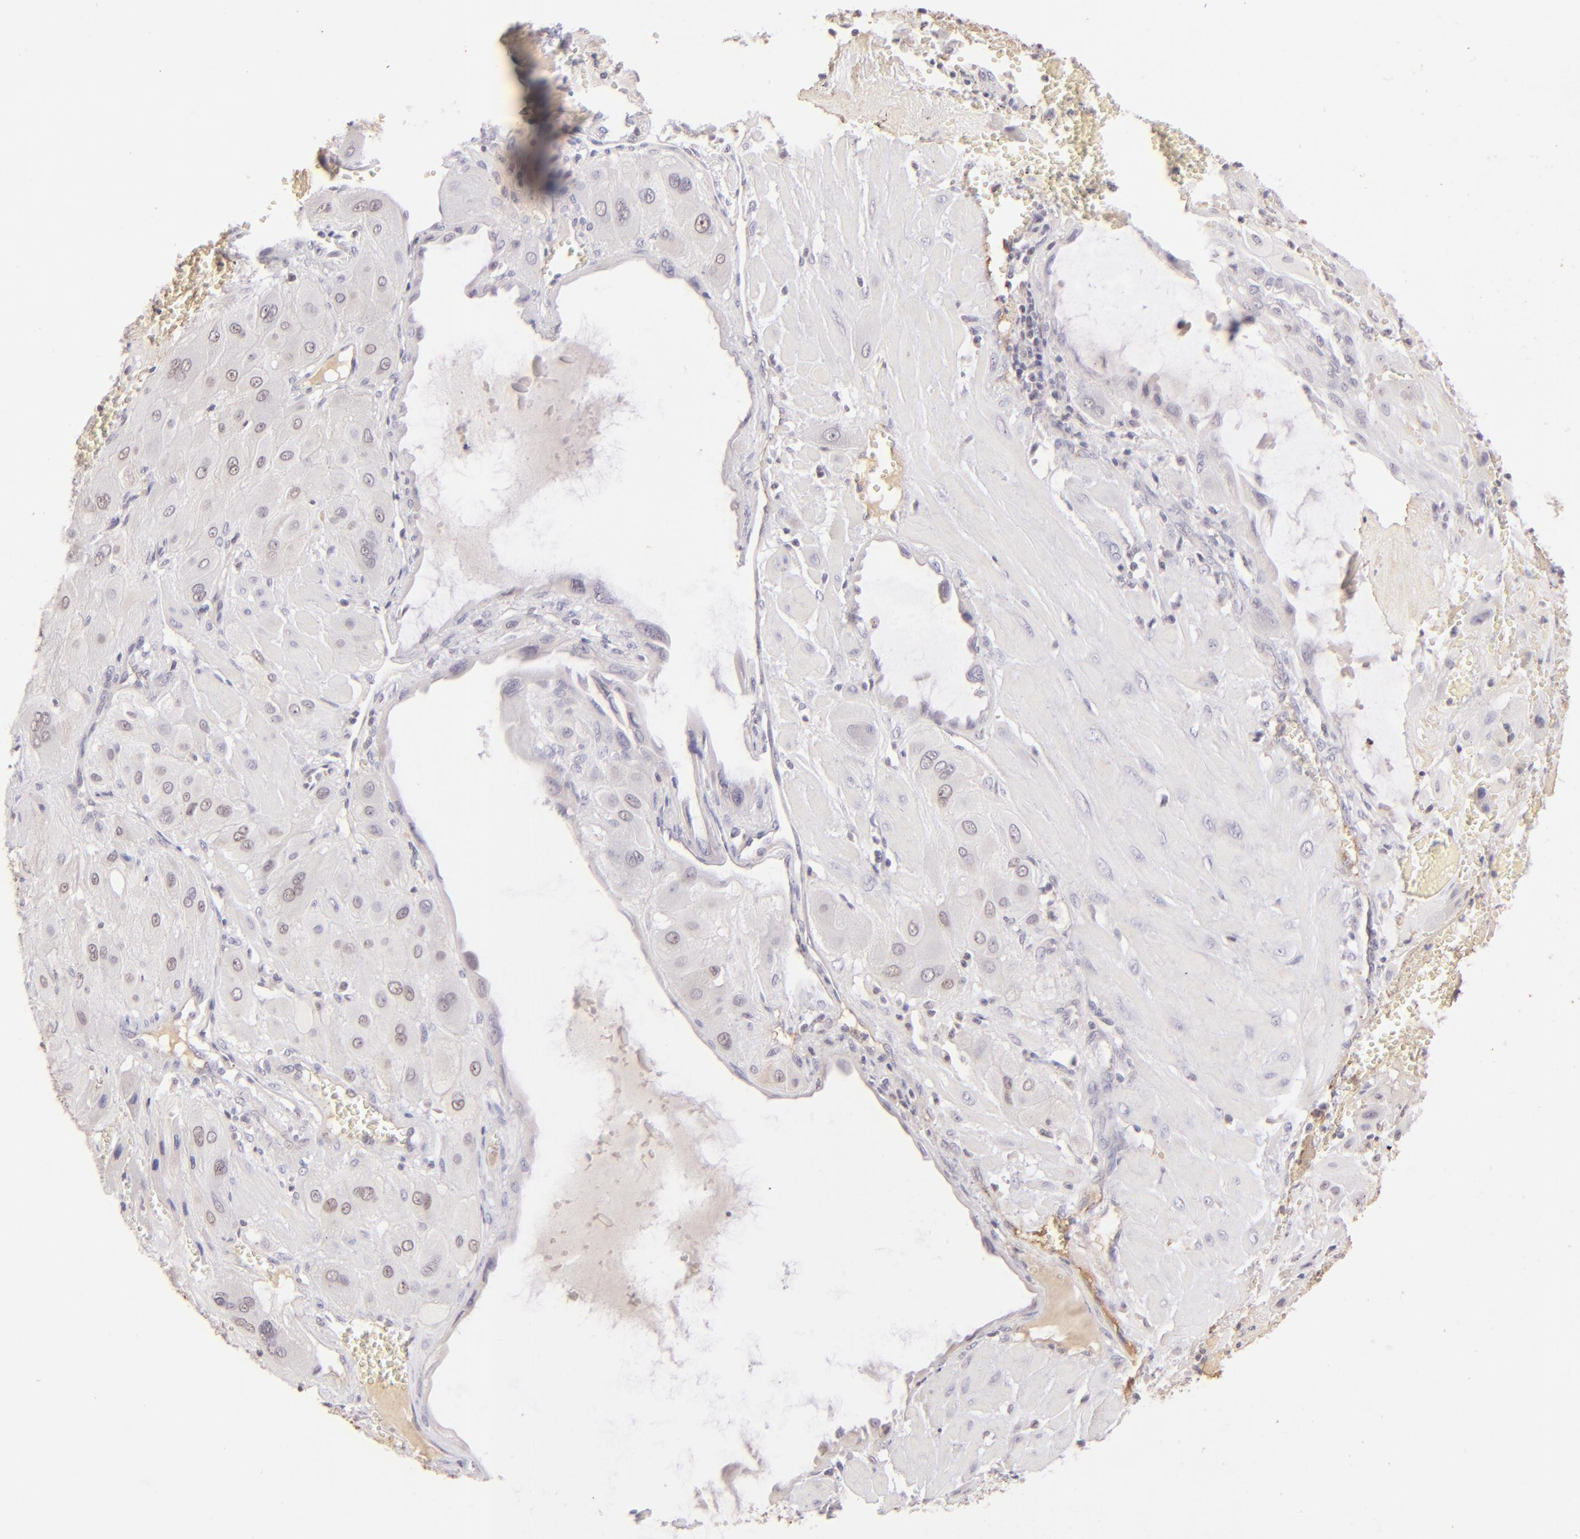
{"staining": {"intensity": "negative", "quantity": "none", "location": "none"}, "tissue": "cervical cancer", "cell_type": "Tumor cells", "image_type": "cancer", "snomed": [{"axis": "morphology", "description": "Squamous cell carcinoma, NOS"}, {"axis": "topography", "description": "Cervix"}], "caption": "This is an immunohistochemistry (IHC) histopathology image of cervical cancer (squamous cell carcinoma). There is no positivity in tumor cells.", "gene": "MAGEA1", "patient": {"sex": "female", "age": 34}}